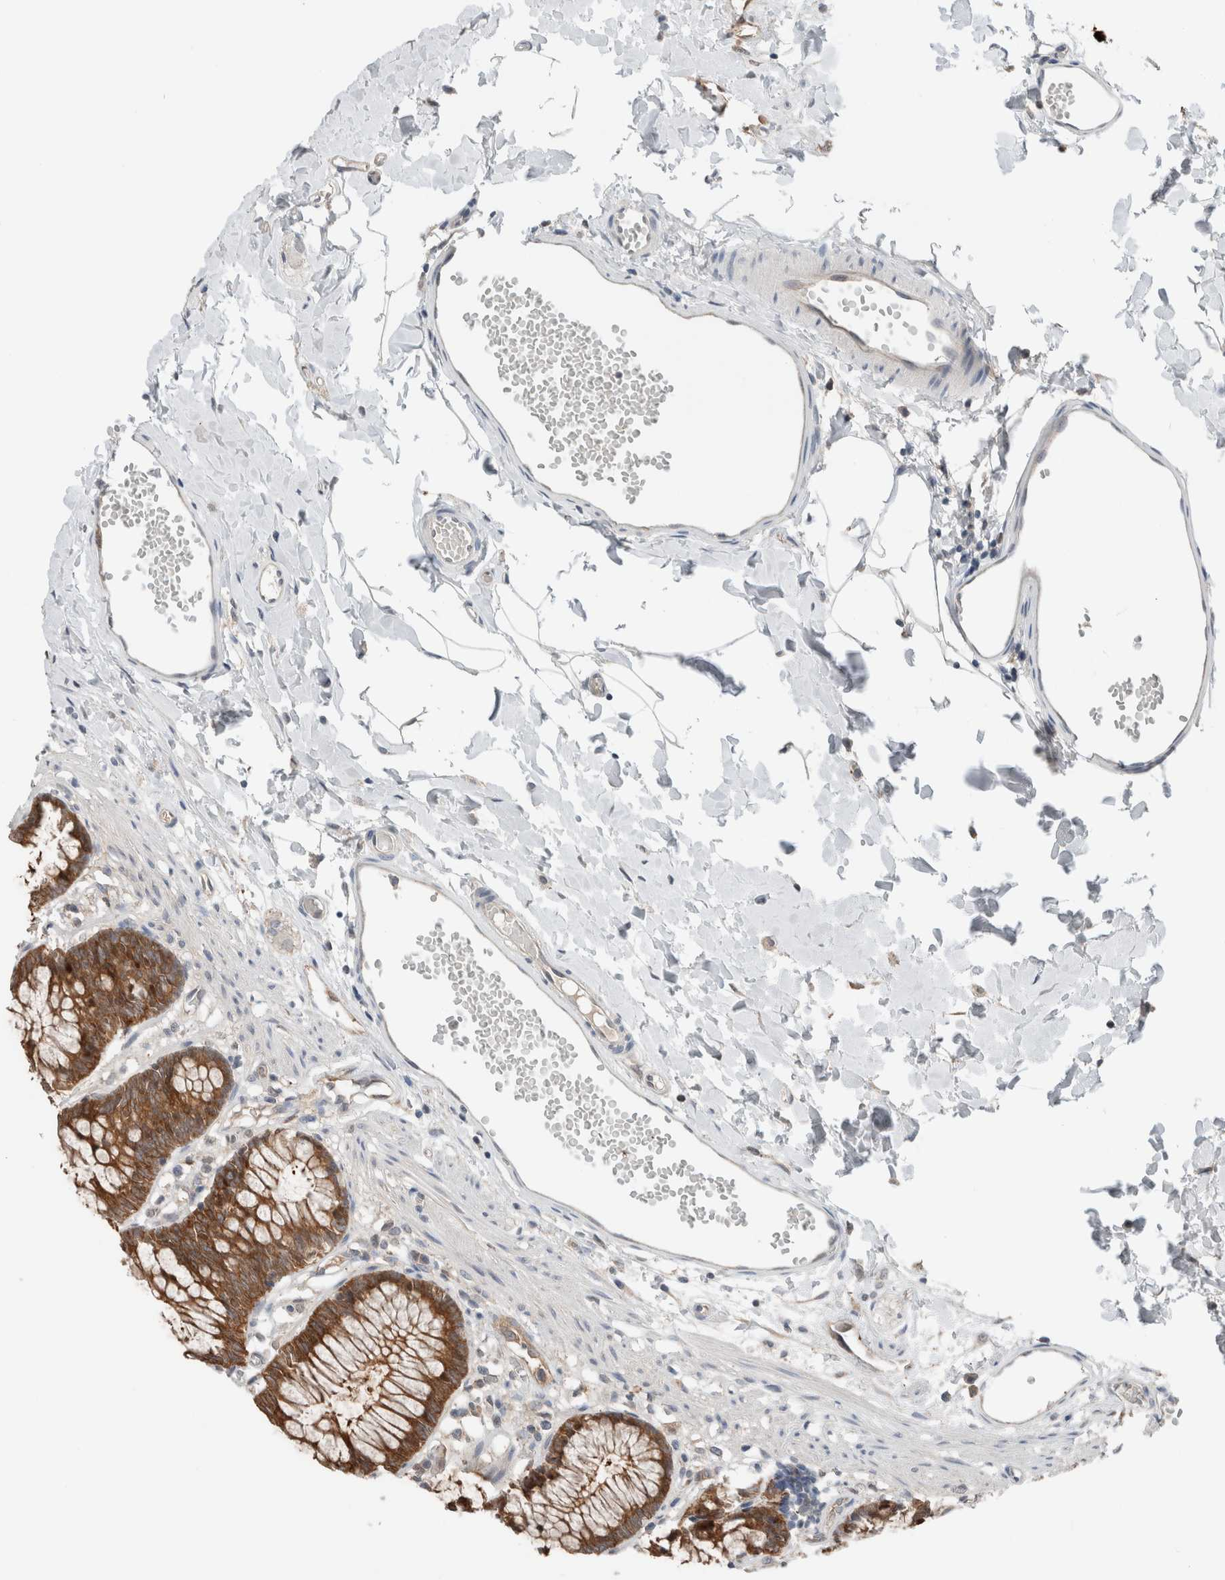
{"staining": {"intensity": "weak", "quantity": ">75%", "location": "cytoplasmic/membranous"}, "tissue": "colon", "cell_type": "Endothelial cells", "image_type": "normal", "snomed": [{"axis": "morphology", "description": "Normal tissue, NOS"}, {"axis": "topography", "description": "Colon"}], "caption": "Colon stained with immunohistochemistry displays weak cytoplasmic/membranous expression in approximately >75% of endothelial cells.", "gene": "XPNPEP1", "patient": {"sex": "male", "age": 14}}